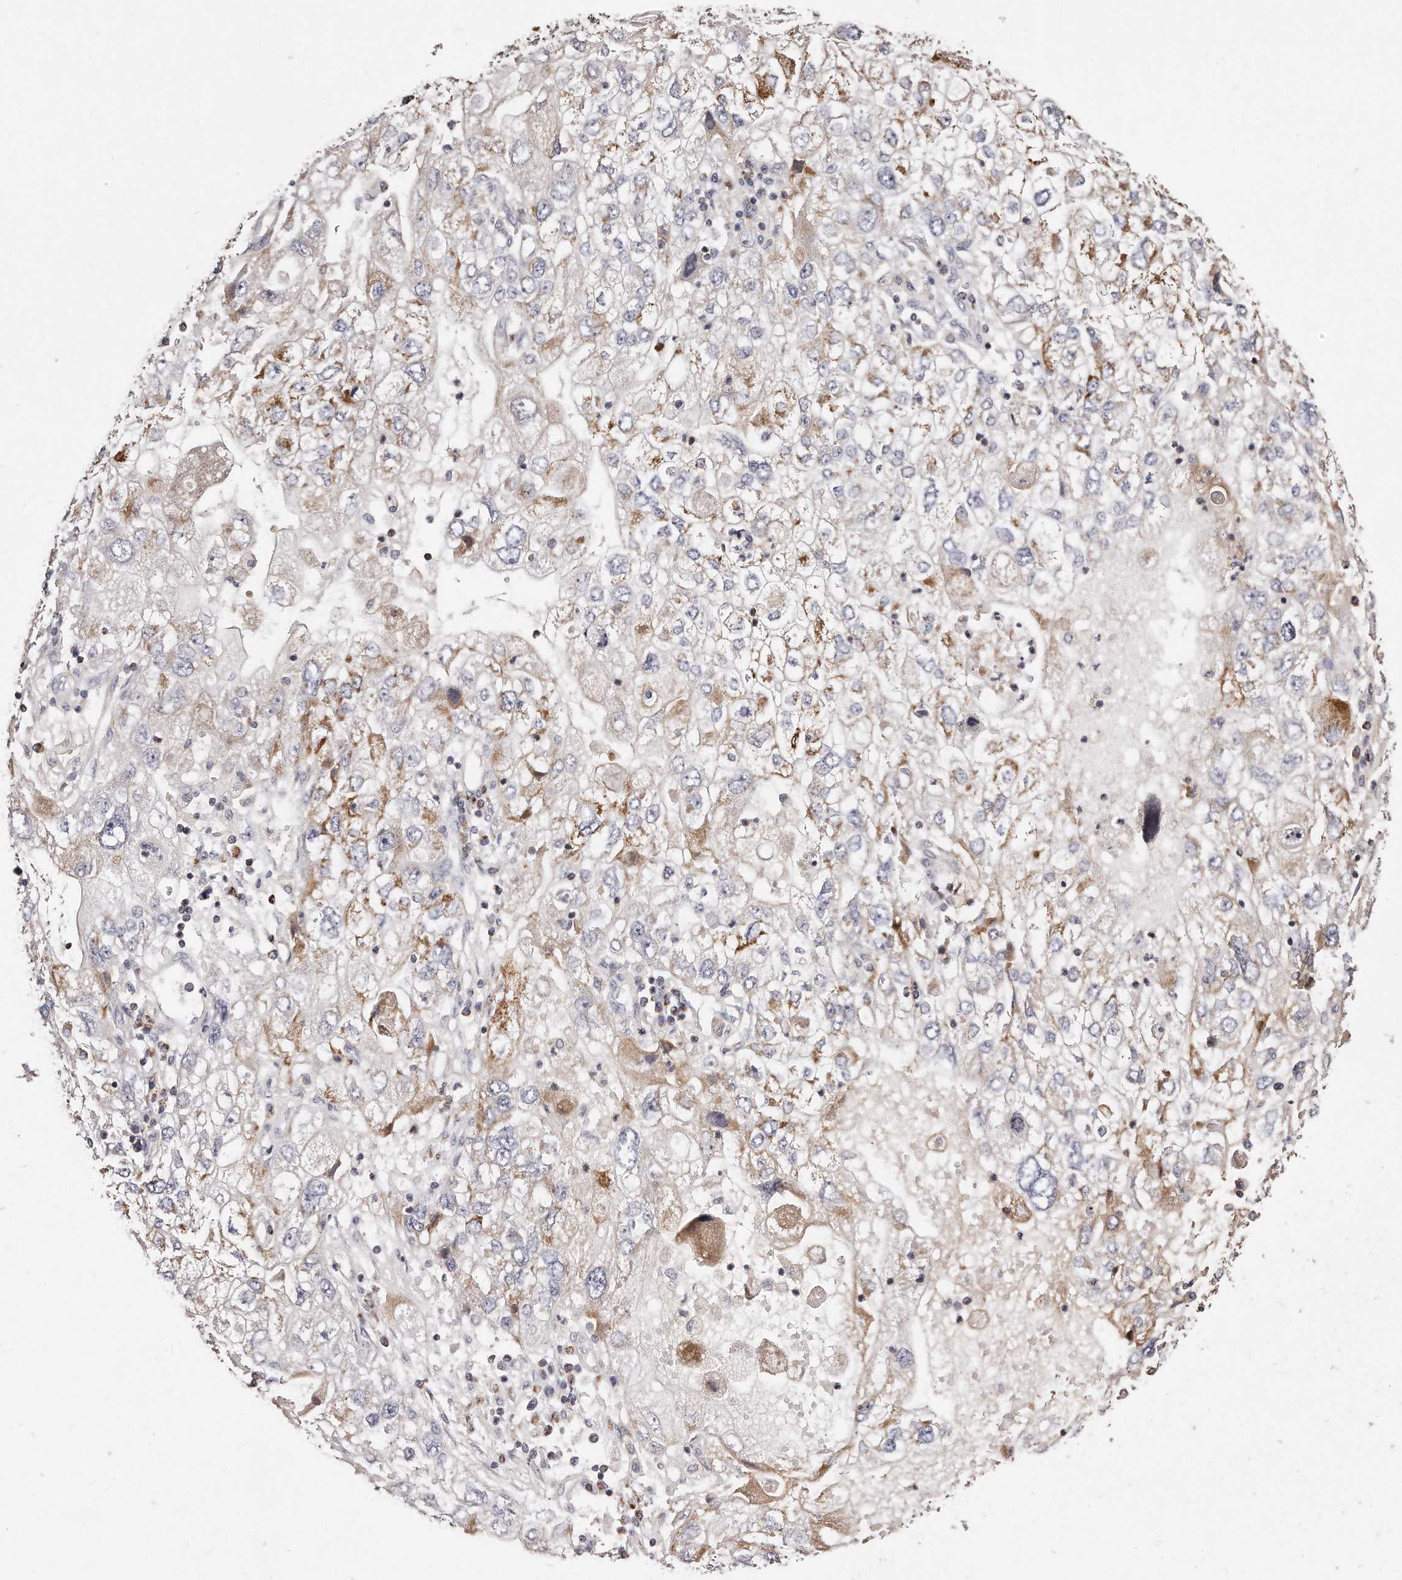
{"staining": {"intensity": "moderate", "quantity": "25%-75%", "location": "cytoplasmic/membranous"}, "tissue": "endometrial cancer", "cell_type": "Tumor cells", "image_type": "cancer", "snomed": [{"axis": "morphology", "description": "Adenocarcinoma, NOS"}, {"axis": "topography", "description": "Endometrium"}], "caption": "Brown immunohistochemical staining in human endometrial cancer shows moderate cytoplasmic/membranous staining in about 25%-75% of tumor cells. The protein is stained brown, and the nuclei are stained in blue (DAB (3,3'-diaminobenzidine) IHC with brightfield microscopy, high magnification).", "gene": "RTKN", "patient": {"sex": "female", "age": 49}}